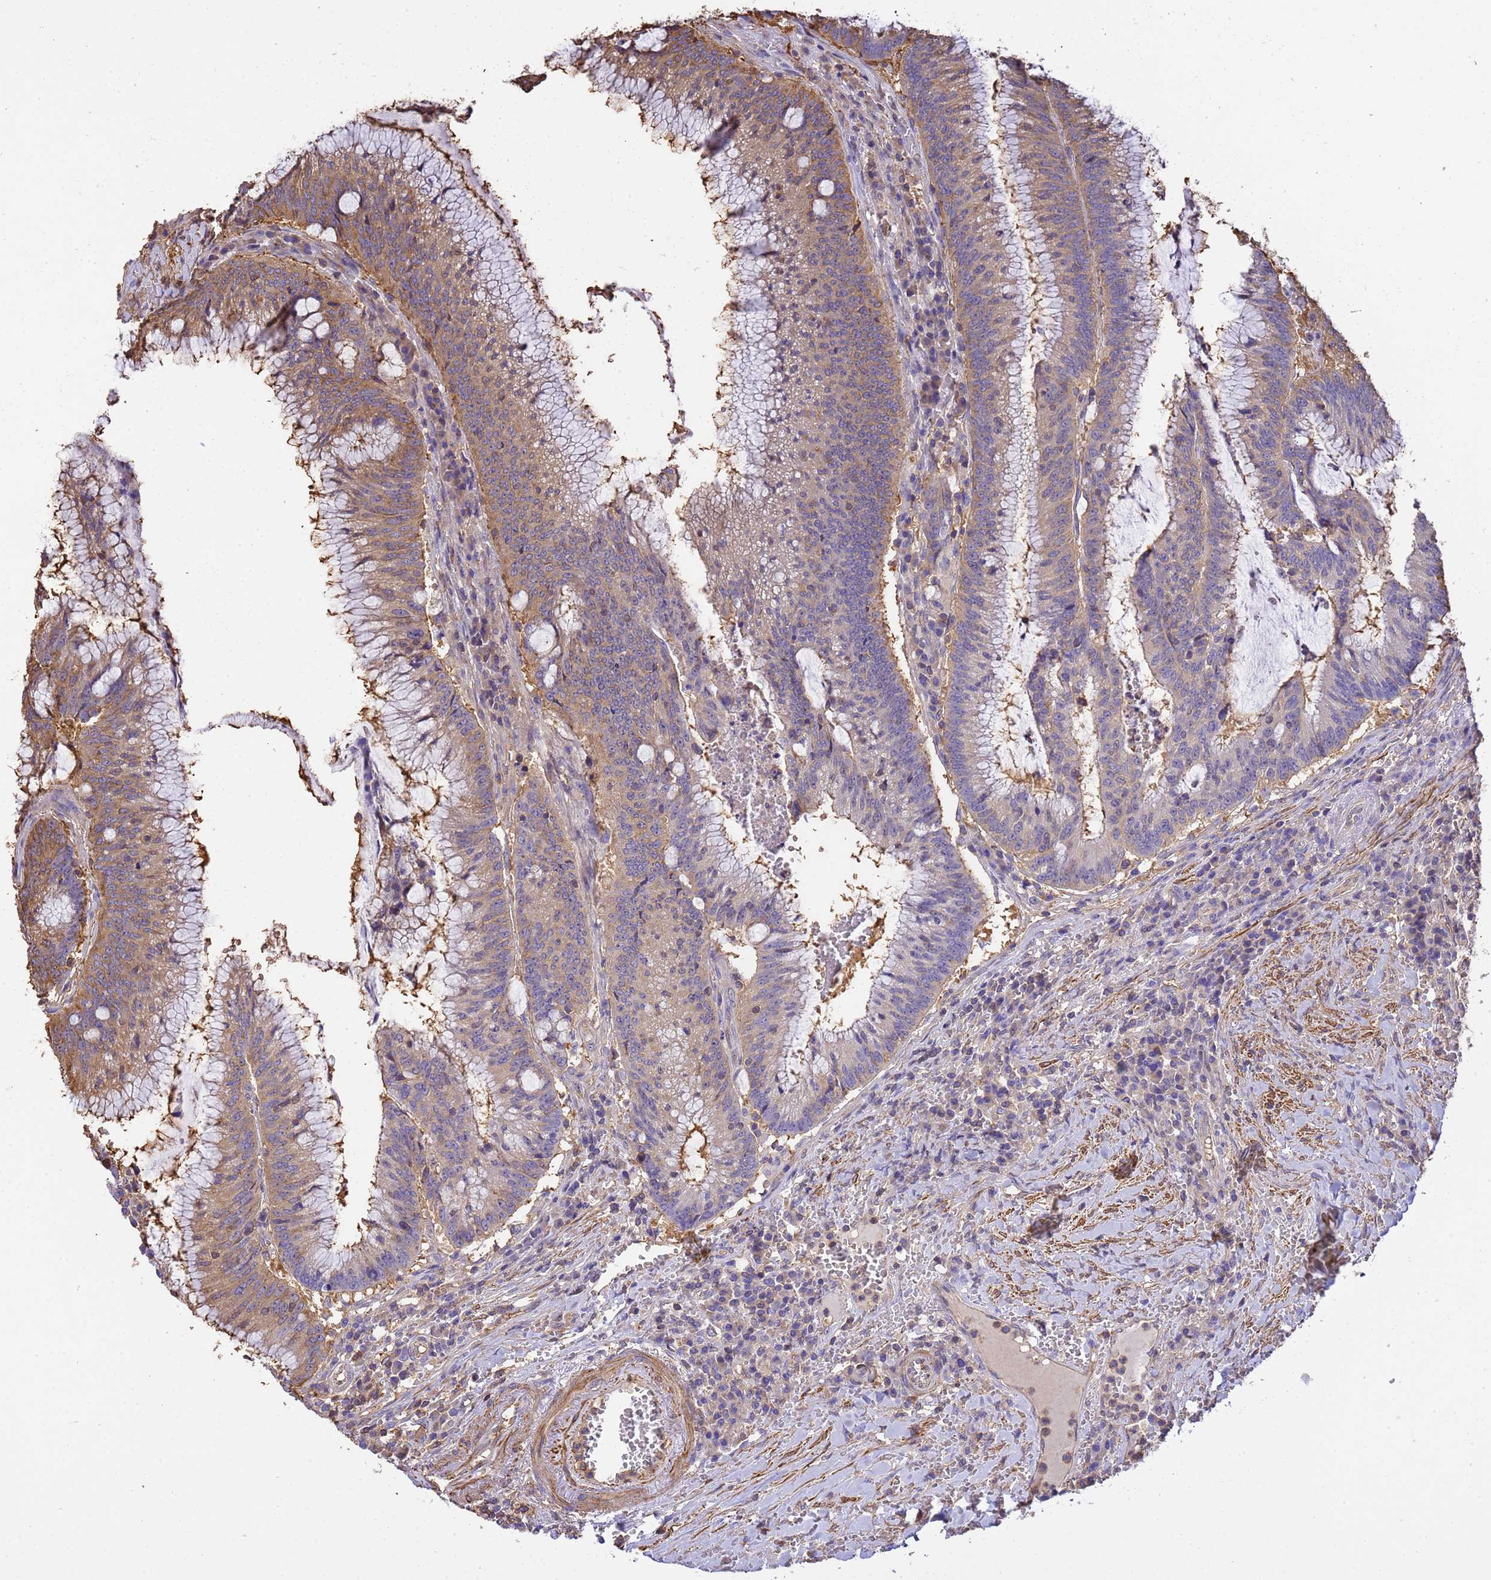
{"staining": {"intensity": "moderate", "quantity": ">75%", "location": "cytoplasmic/membranous"}, "tissue": "colorectal cancer", "cell_type": "Tumor cells", "image_type": "cancer", "snomed": [{"axis": "morphology", "description": "Adenocarcinoma, NOS"}, {"axis": "topography", "description": "Rectum"}], "caption": "Moderate cytoplasmic/membranous expression for a protein is present in about >75% of tumor cells of colorectal cancer (adenocarcinoma) using immunohistochemistry (IHC).", "gene": "WDR64", "patient": {"sex": "female", "age": 77}}